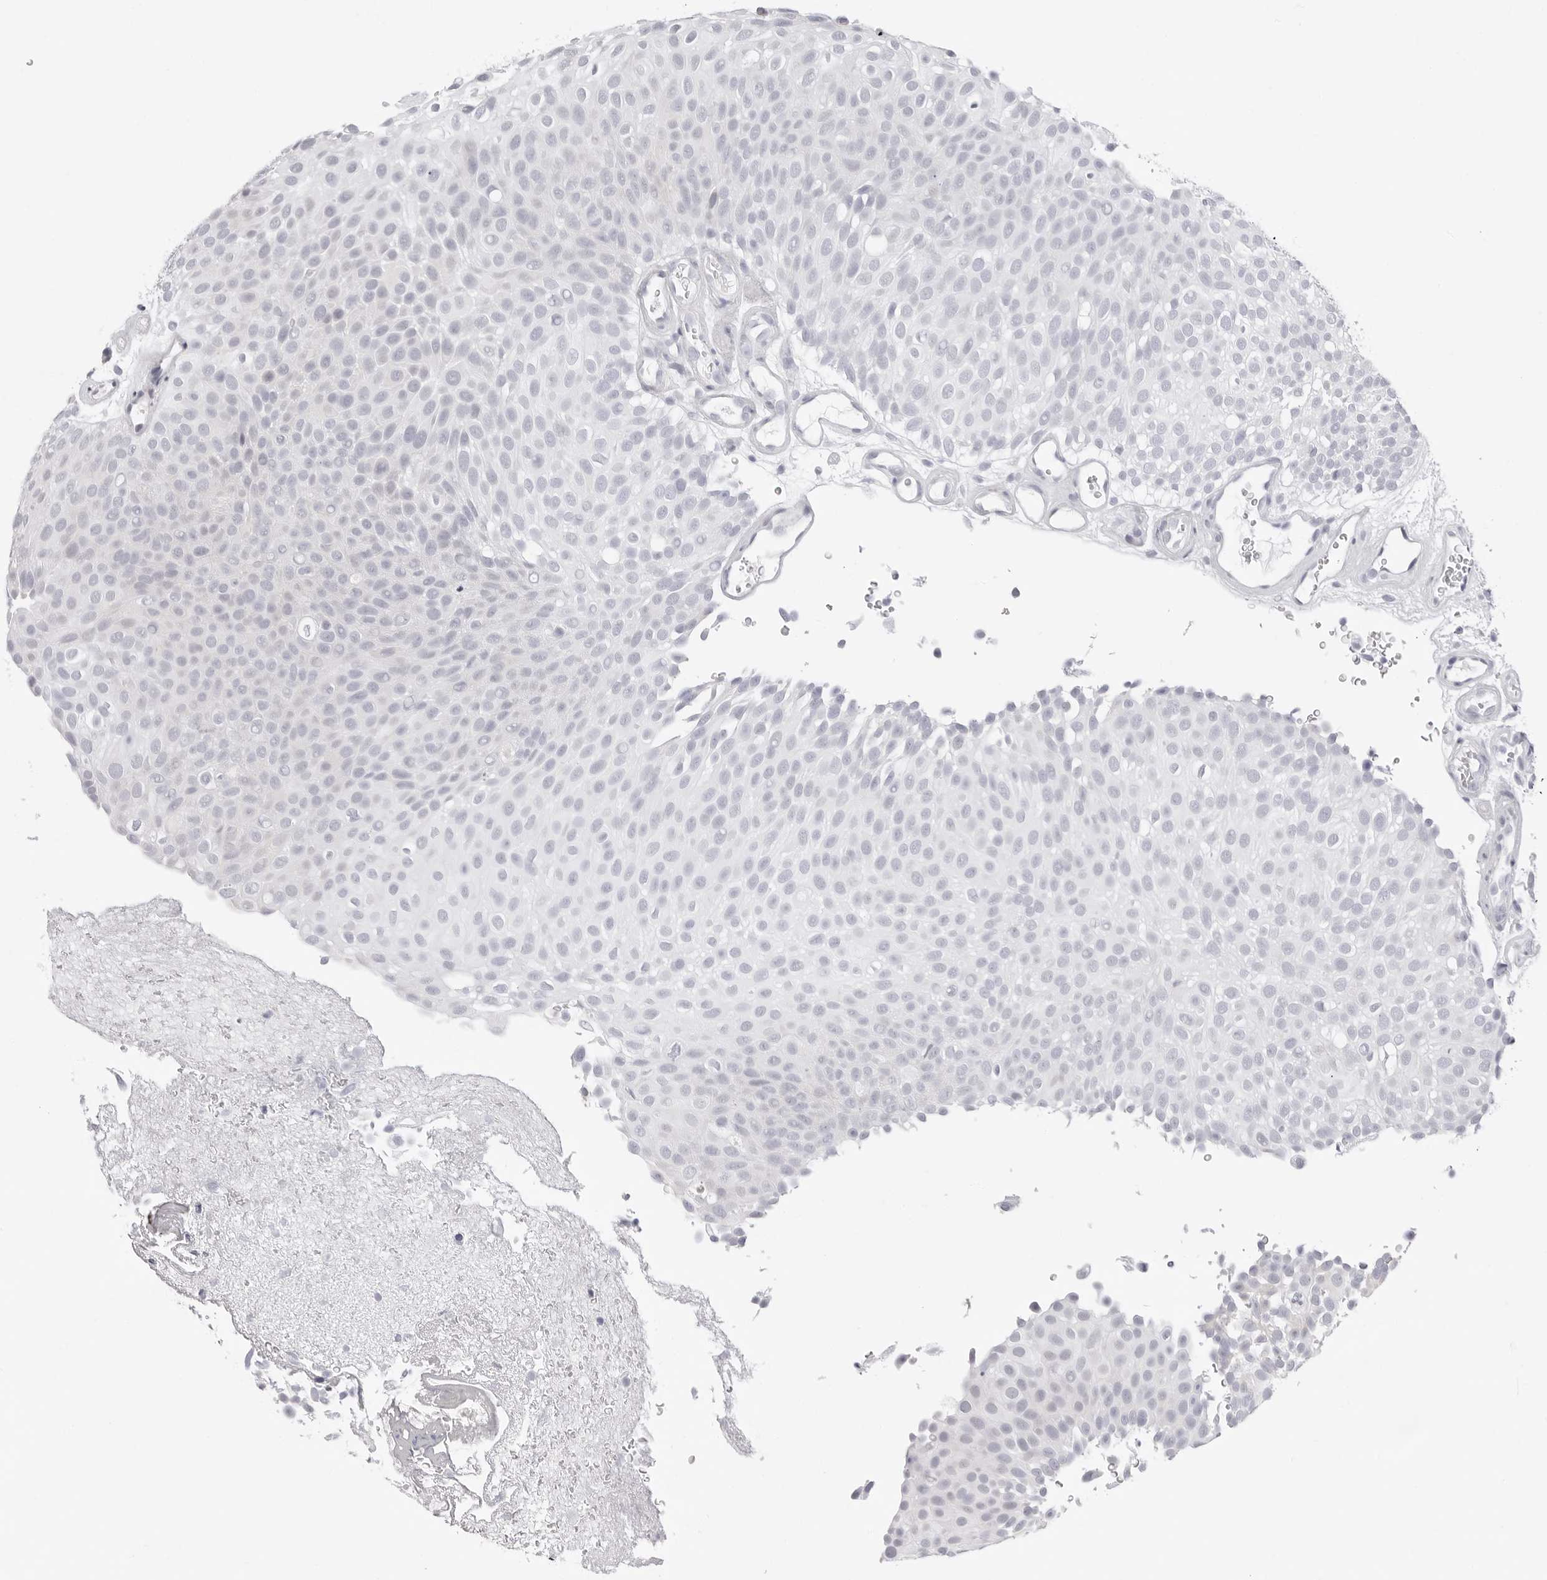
{"staining": {"intensity": "negative", "quantity": "none", "location": "none"}, "tissue": "urothelial cancer", "cell_type": "Tumor cells", "image_type": "cancer", "snomed": [{"axis": "morphology", "description": "Urothelial carcinoma, Low grade"}, {"axis": "topography", "description": "Urinary bladder"}], "caption": "The immunohistochemistry (IHC) histopathology image has no significant expression in tumor cells of urothelial cancer tissue. The staining is performed using DAB (3,3'-diaminobenzidine) brown chromogen with nuclei counter-stained in using hematoxylin.", "gene": "FDPS", "patient": {"sex": "male", "age": 78}}